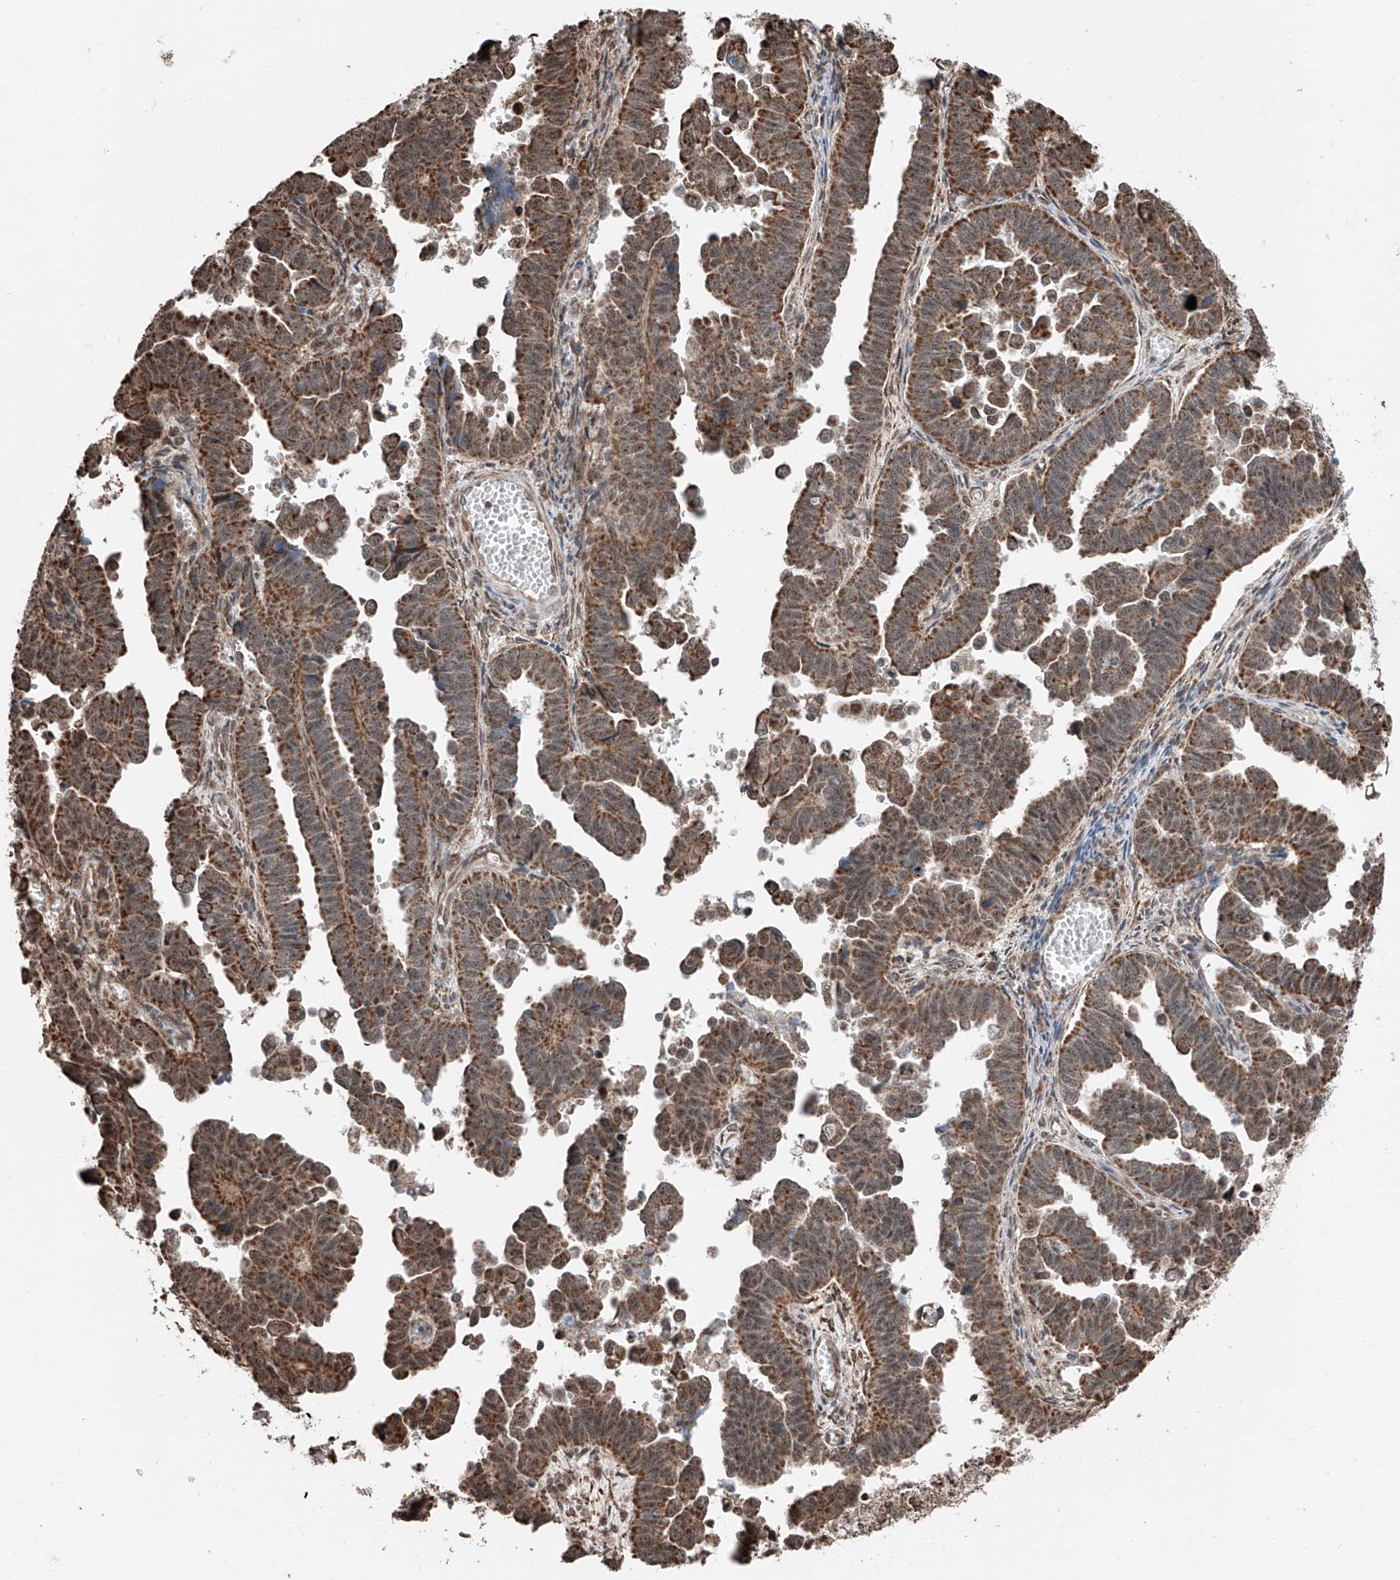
{"staining": {"intensity": "strong", "quantity": ">75%", "location": "cytoplasmic/membranous"}, "tissue": "endometrial cancer", "cell_type": "Tumor cells", "image_type": "cancer", "snomed": [{"axis": "morphology", "description": "Adenocarcinoma, NOS"}, {"axis": "topography", "description": "Endometrium"}], "caption": "DAB (3,3'-diaminobenzidine) immunohistochemical staining of endometrial adenocarcinoma demonstrates strong cytoplasmic/membranous protein positivity in about >75% of tumor cells. (DAB = brown stain, brightfield microscopy at high magnification).", "gene": "ZNF445", "patient": {"sex": "female", "age": 75}}